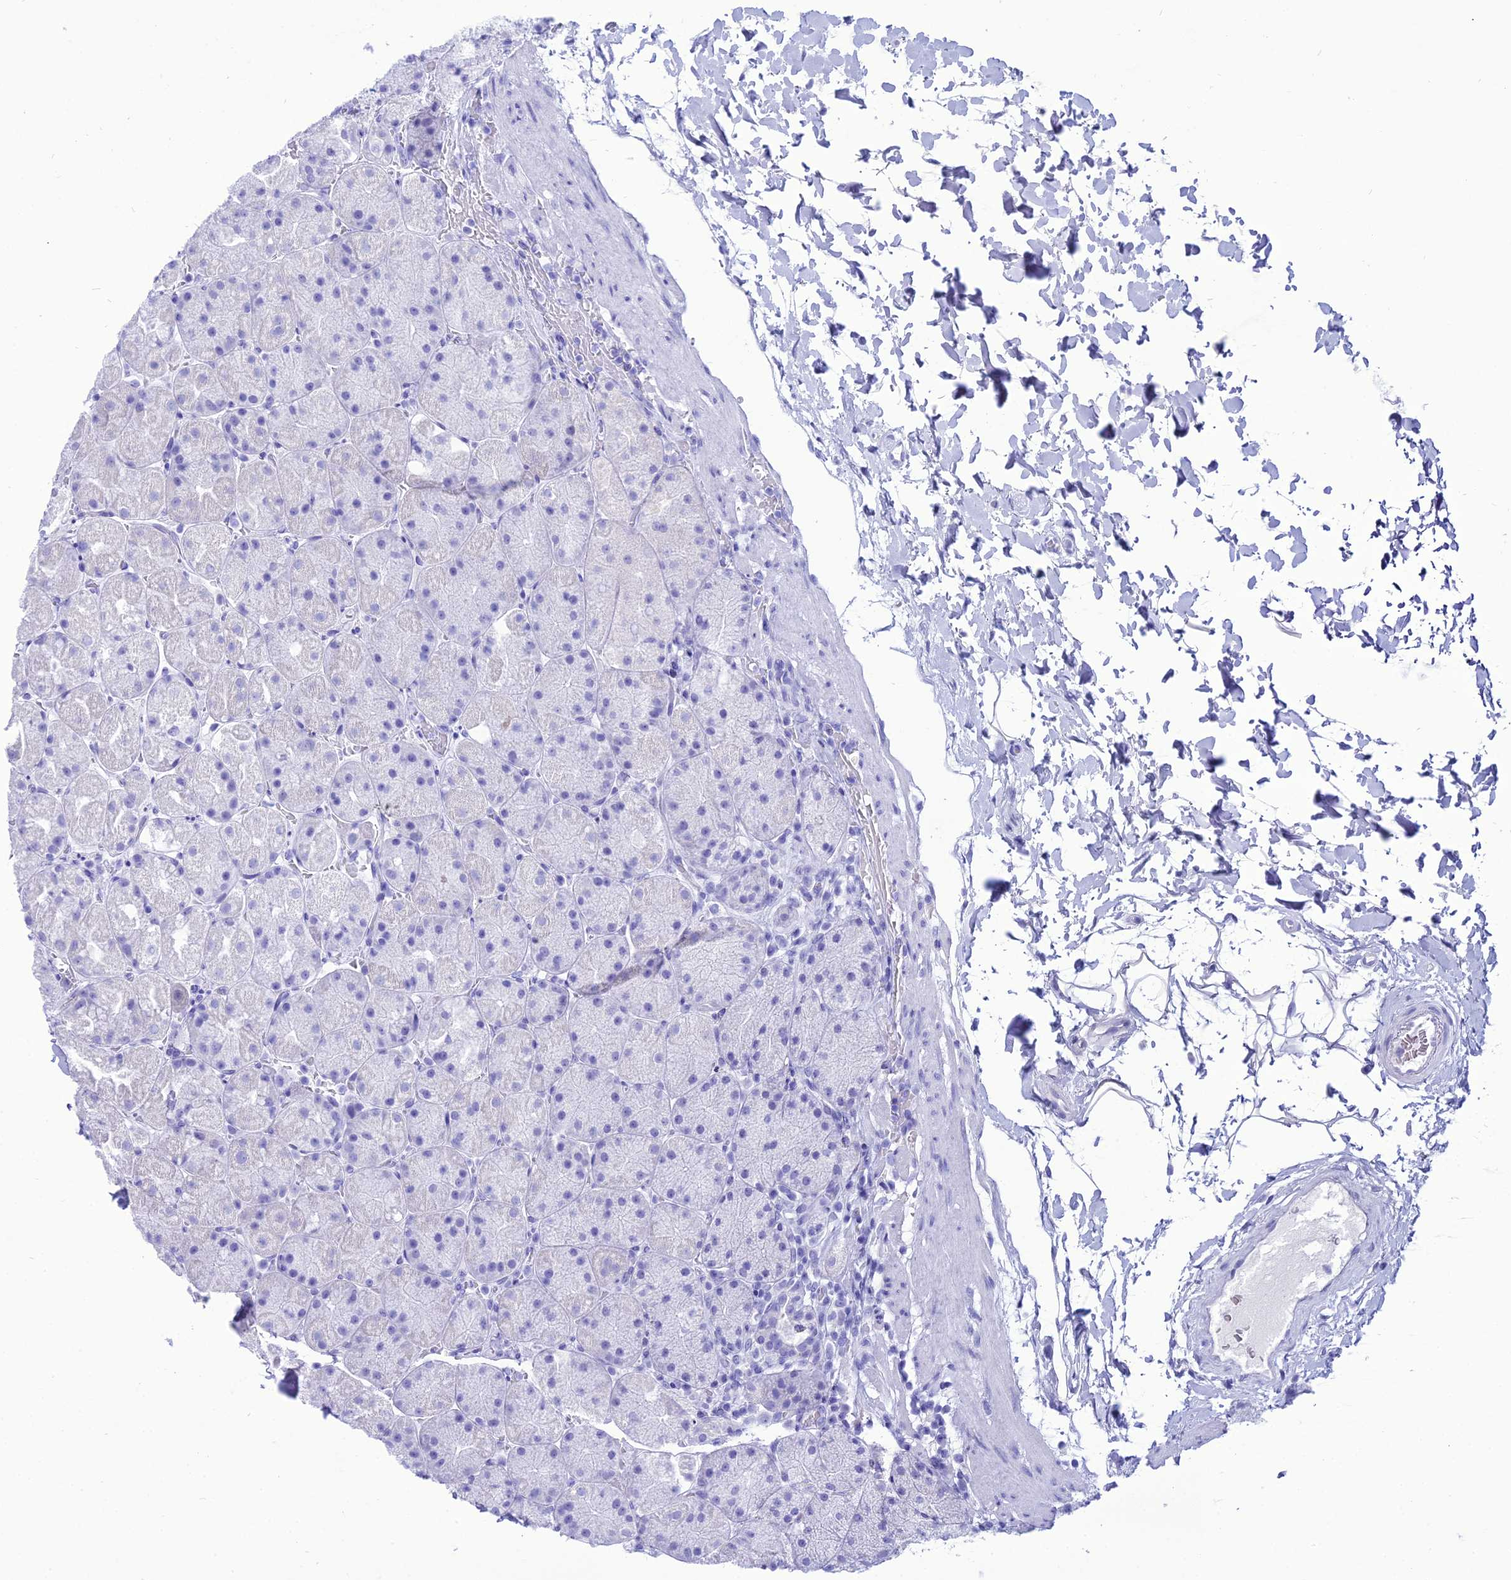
{"staining": {"intensity": "negative", "quantity": "none", "location": "none"}, "tissue": "stomach", "cell_type": "Glandular cells", "image_type": "normal", "snomed": [{"axis": "morphology", "description": "Normal tissue, NOS"}, {"axis": "topography", "description": "Stomach, upper"}, {"axis": "topography", "description": "Stomach, lower"}], "caption": "DAB immunohistochemical staining of normal stomach reveals no significant staining in glandular cells.", "gene": "PNMA5", "patient": {"sex": "male", "age": 67}}